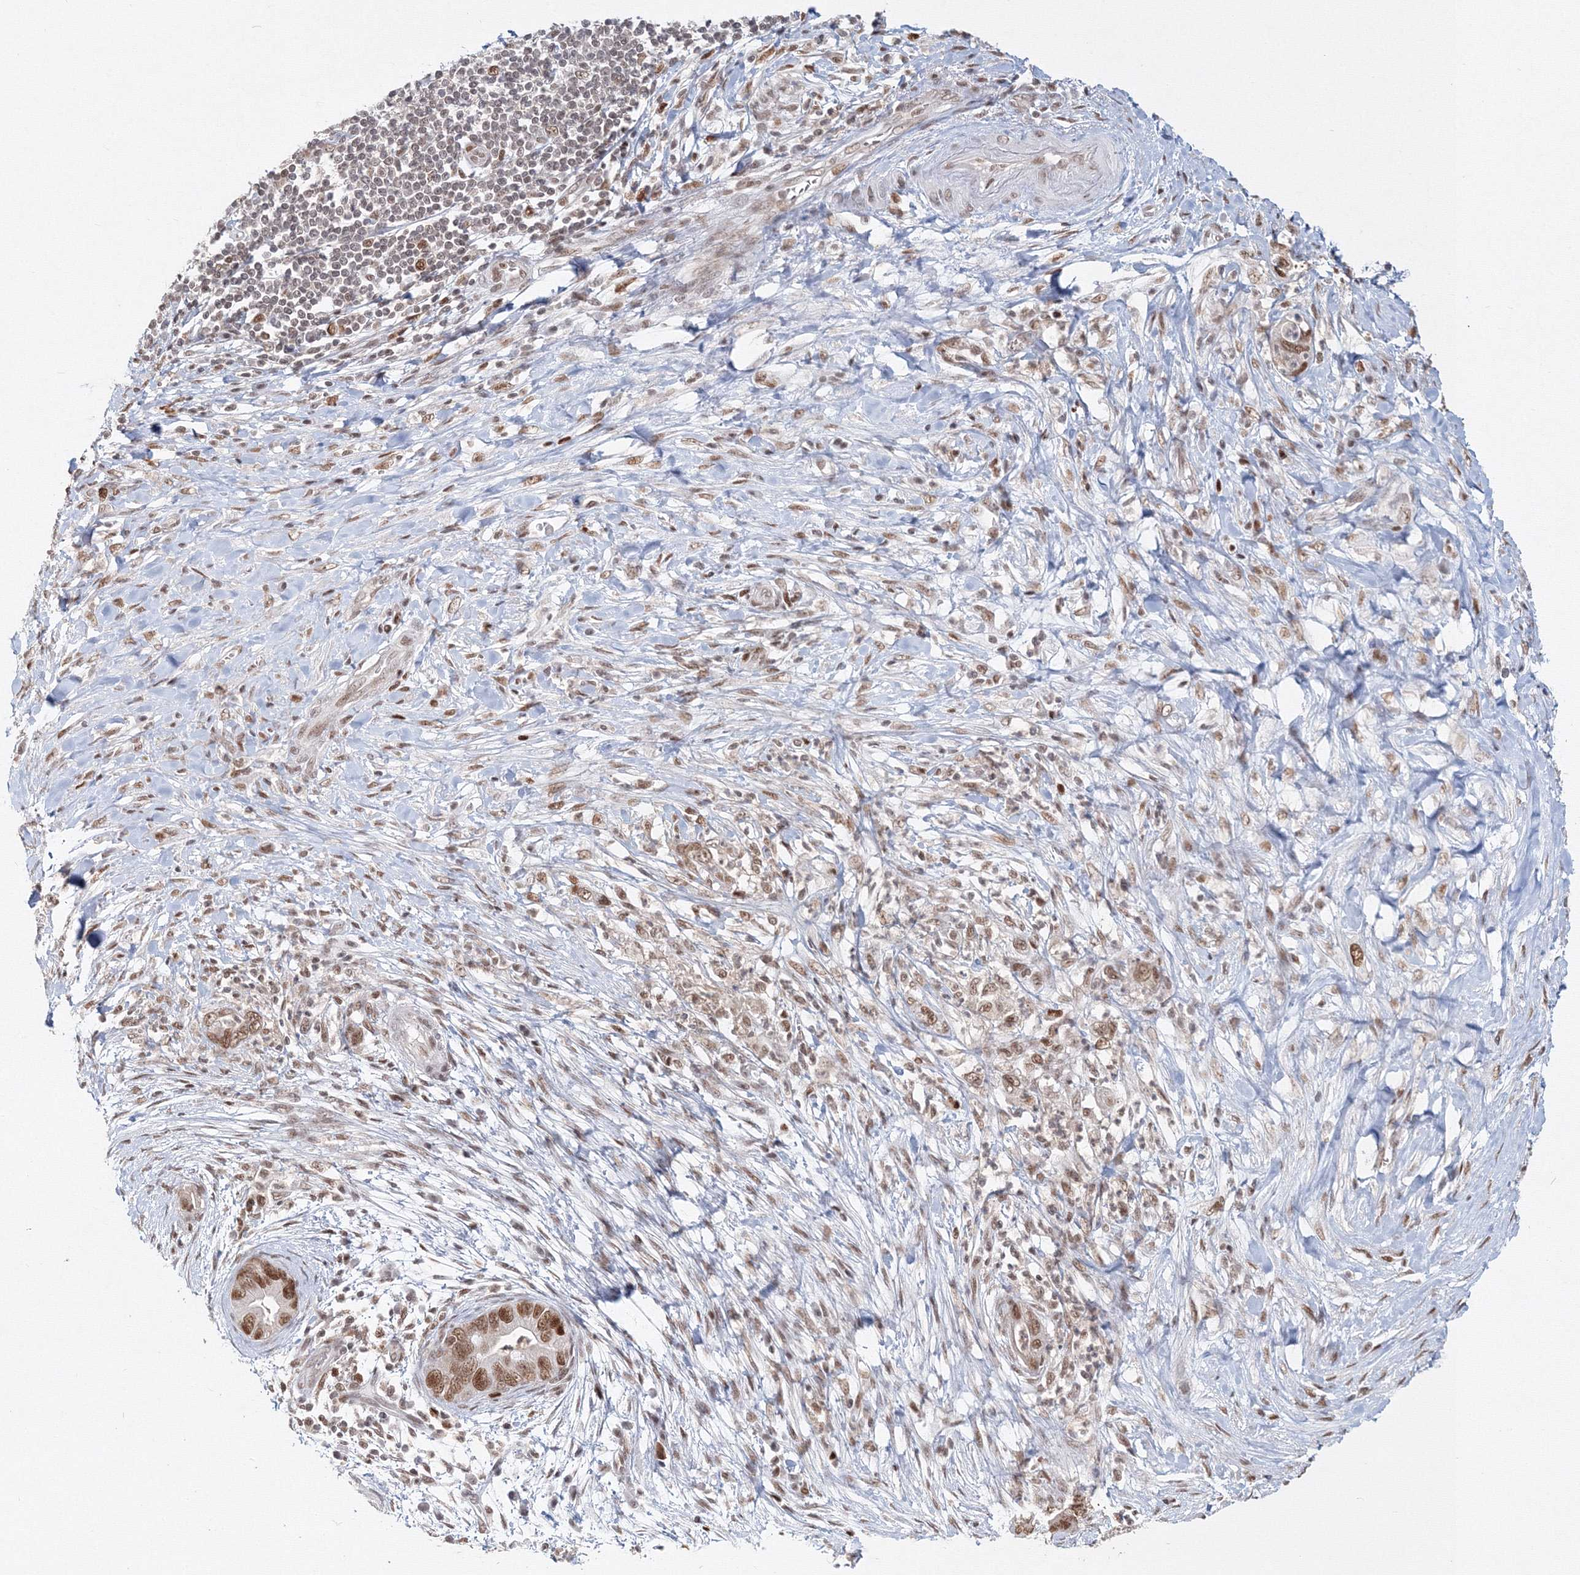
{"staining": {"intensity": "moderate", "quantity": ">75%", "location": "nuclear"}, "tissue": "pancreatic cancer", "cell_type": "Tumor cells", "image_type": "cancer", "snomed": [{"axis": "morphology", "description": "Adenocarcinoma, NOS"}, {"axis": "topography", "description": "Pancreas"}], "caption": "Pancreatic cancer stained for a protein (brown) shows moderate nuclear positive positivity in approximately >75% of tumor cells.", "gene": "IWS1", "patient": {"sex": "male", "age": 75}}